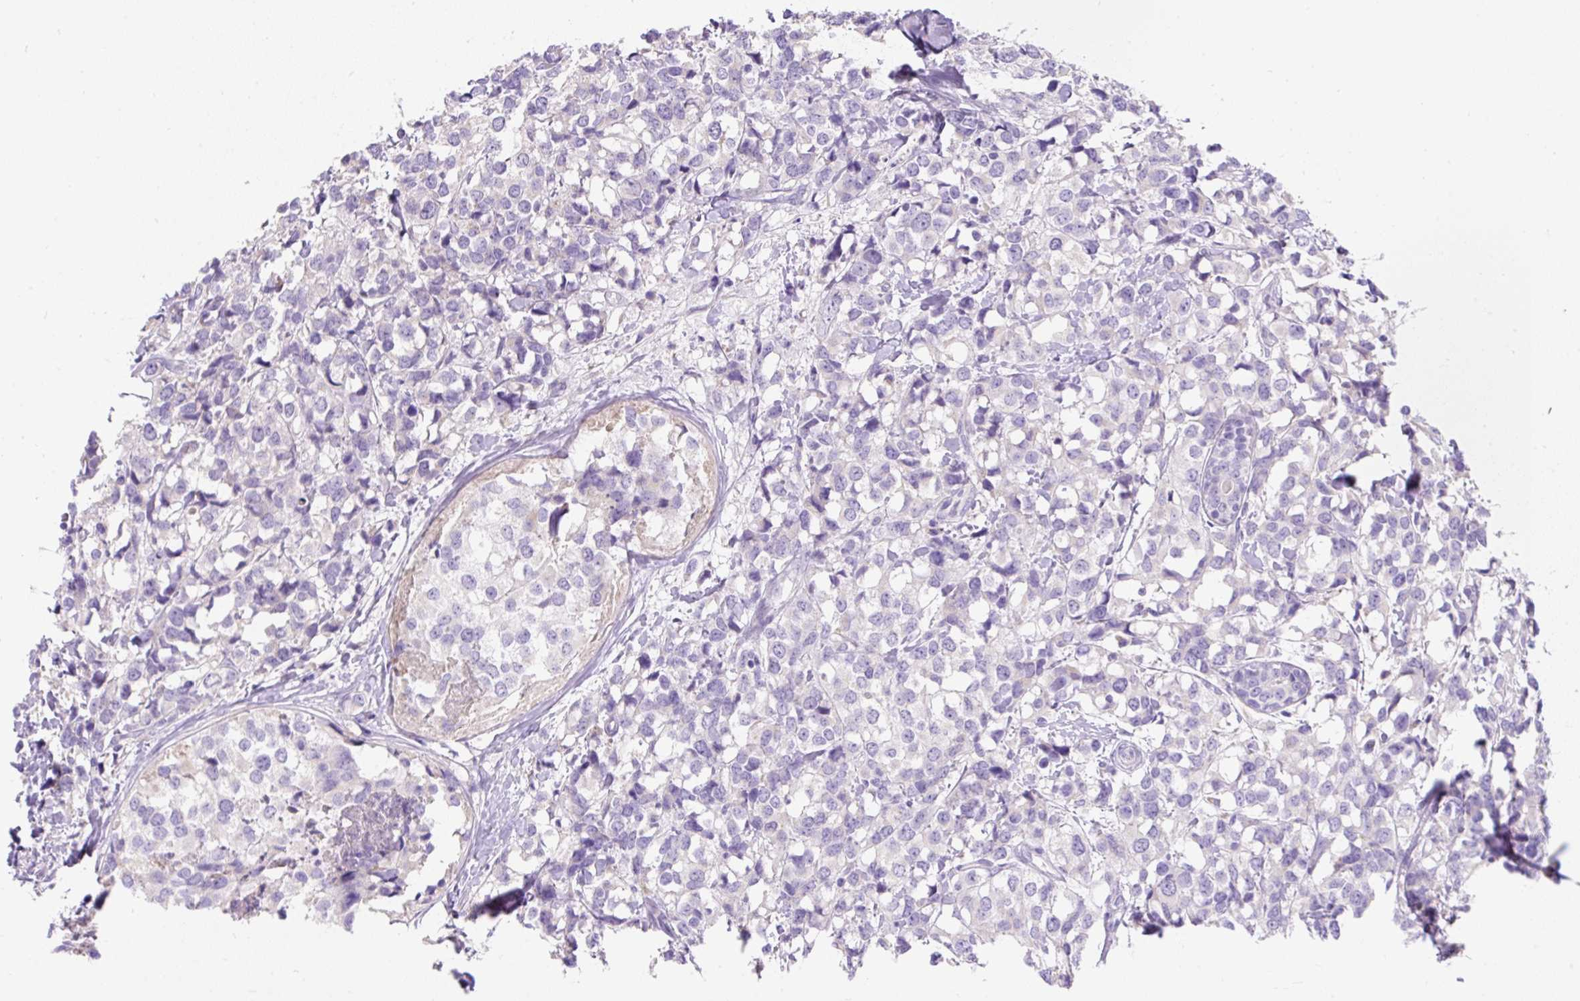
{"staining": {"intensity": "negative", "quantity": "none", "location": "none"}, "tissue": "breast cancer", "cell_type": "Tumor cells", "image_type": "cancer", "snomed": [{"axis": "morphology", "description": "Lobular carcinoma"}, {"axis": "topography", "description": "Breast"}], "caption": "Tumor cells are negative for brown protein staining in breast cancer (lobular carcinoma).", "gene": "SUSD5", "patient": {"sex": "female", "age": 59}}